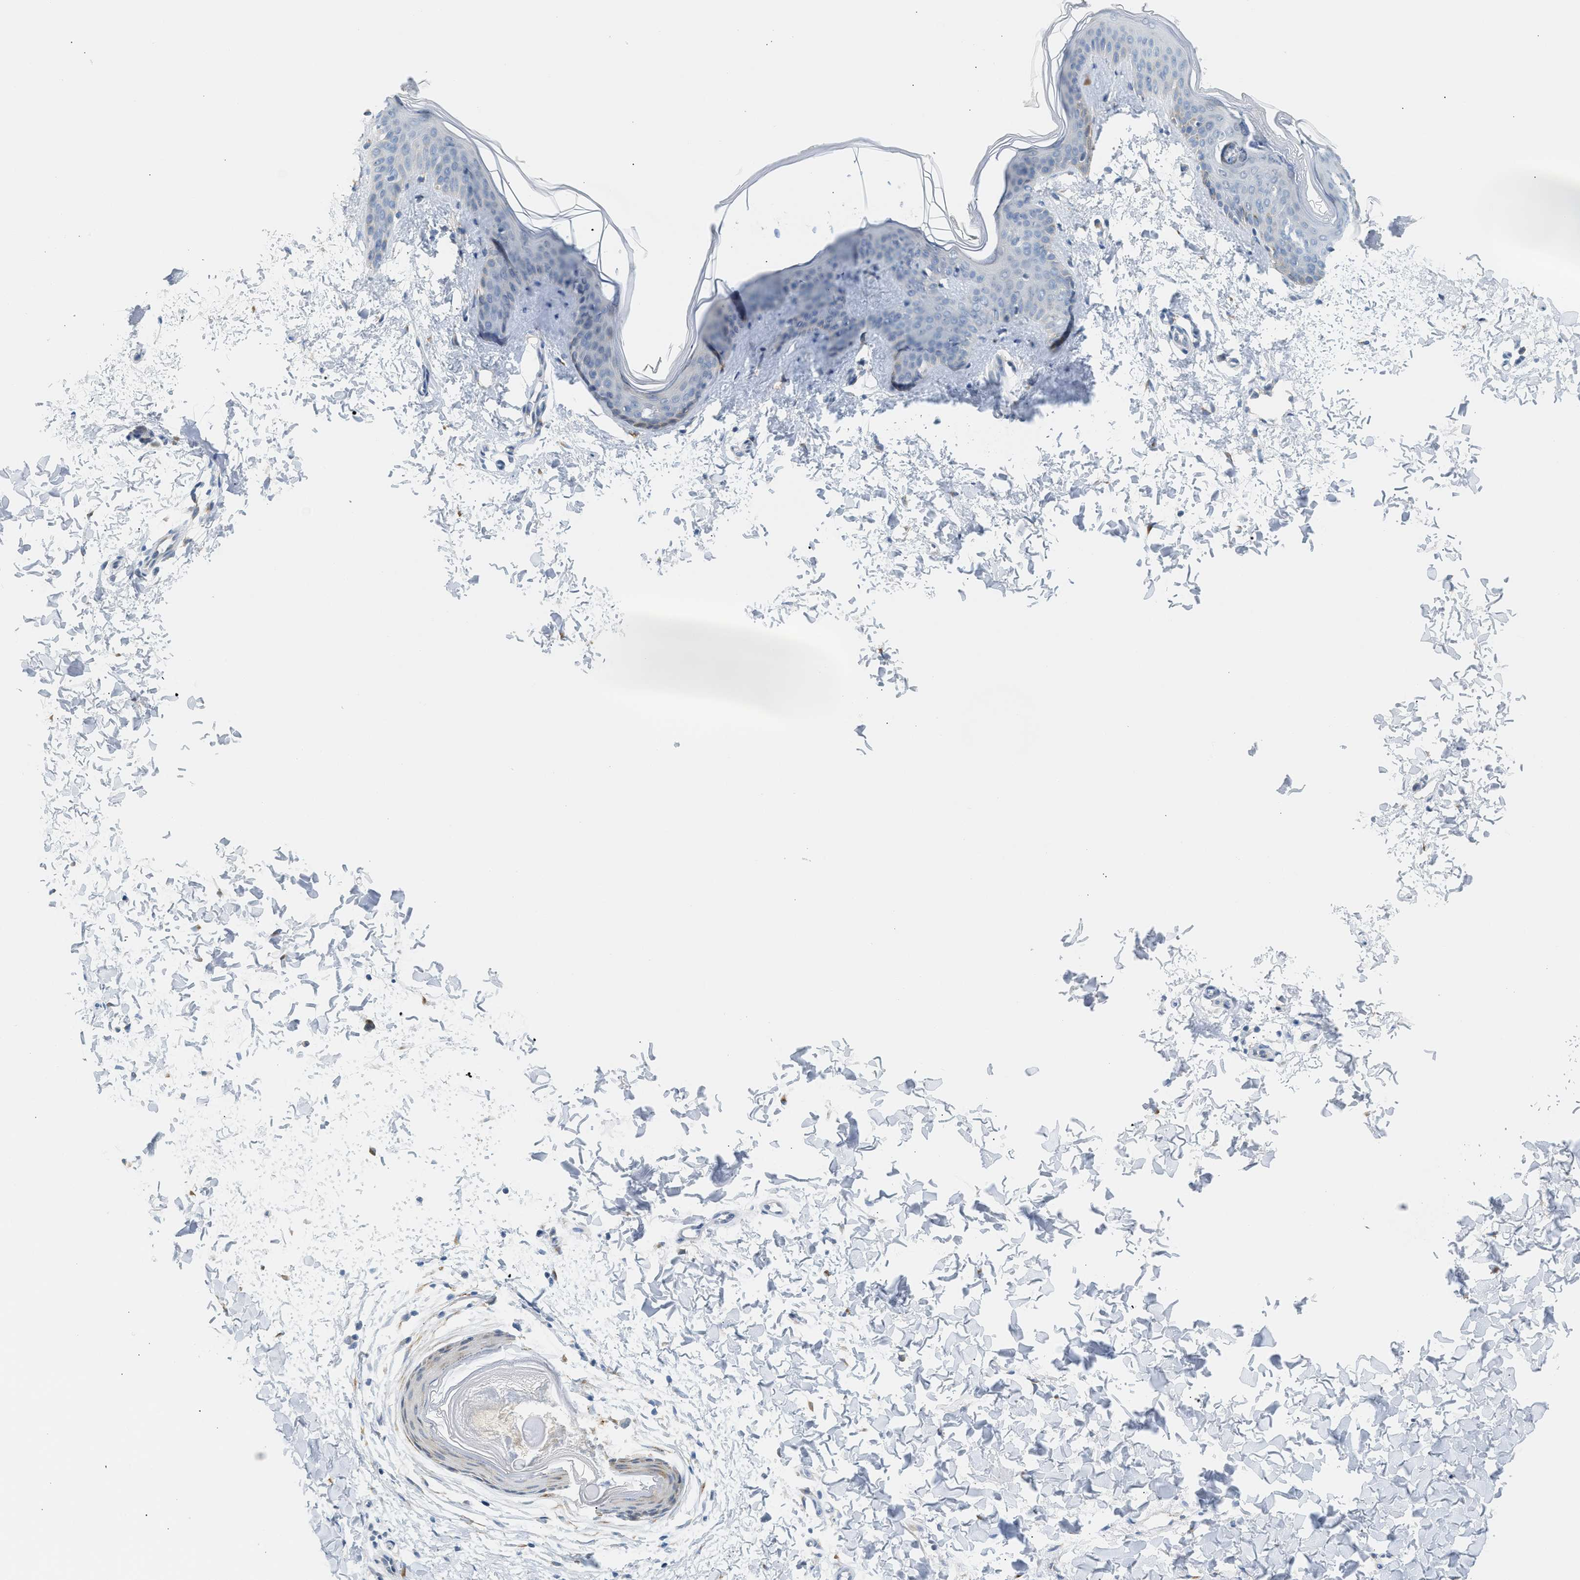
{"staining": {"intensity": "moderate", "quantity": "25%-75%", "location": "cytoplasmic/membranous"}, "tissue": "skin", "cell_type": "Fibroblasts", "image_type": "normal", "snomed": [{"axis": "morphology", "description": "Normal tissue, NOS"}, {"axis": "topography", "description": "Skin"}], "caption": "A brown stain labels moderate cytoplasmic/membranous expression of a protein in fibroblasts of benign human skin.", "gene": "KCNC2", "patient": {"sex": "female", "age": 17}}